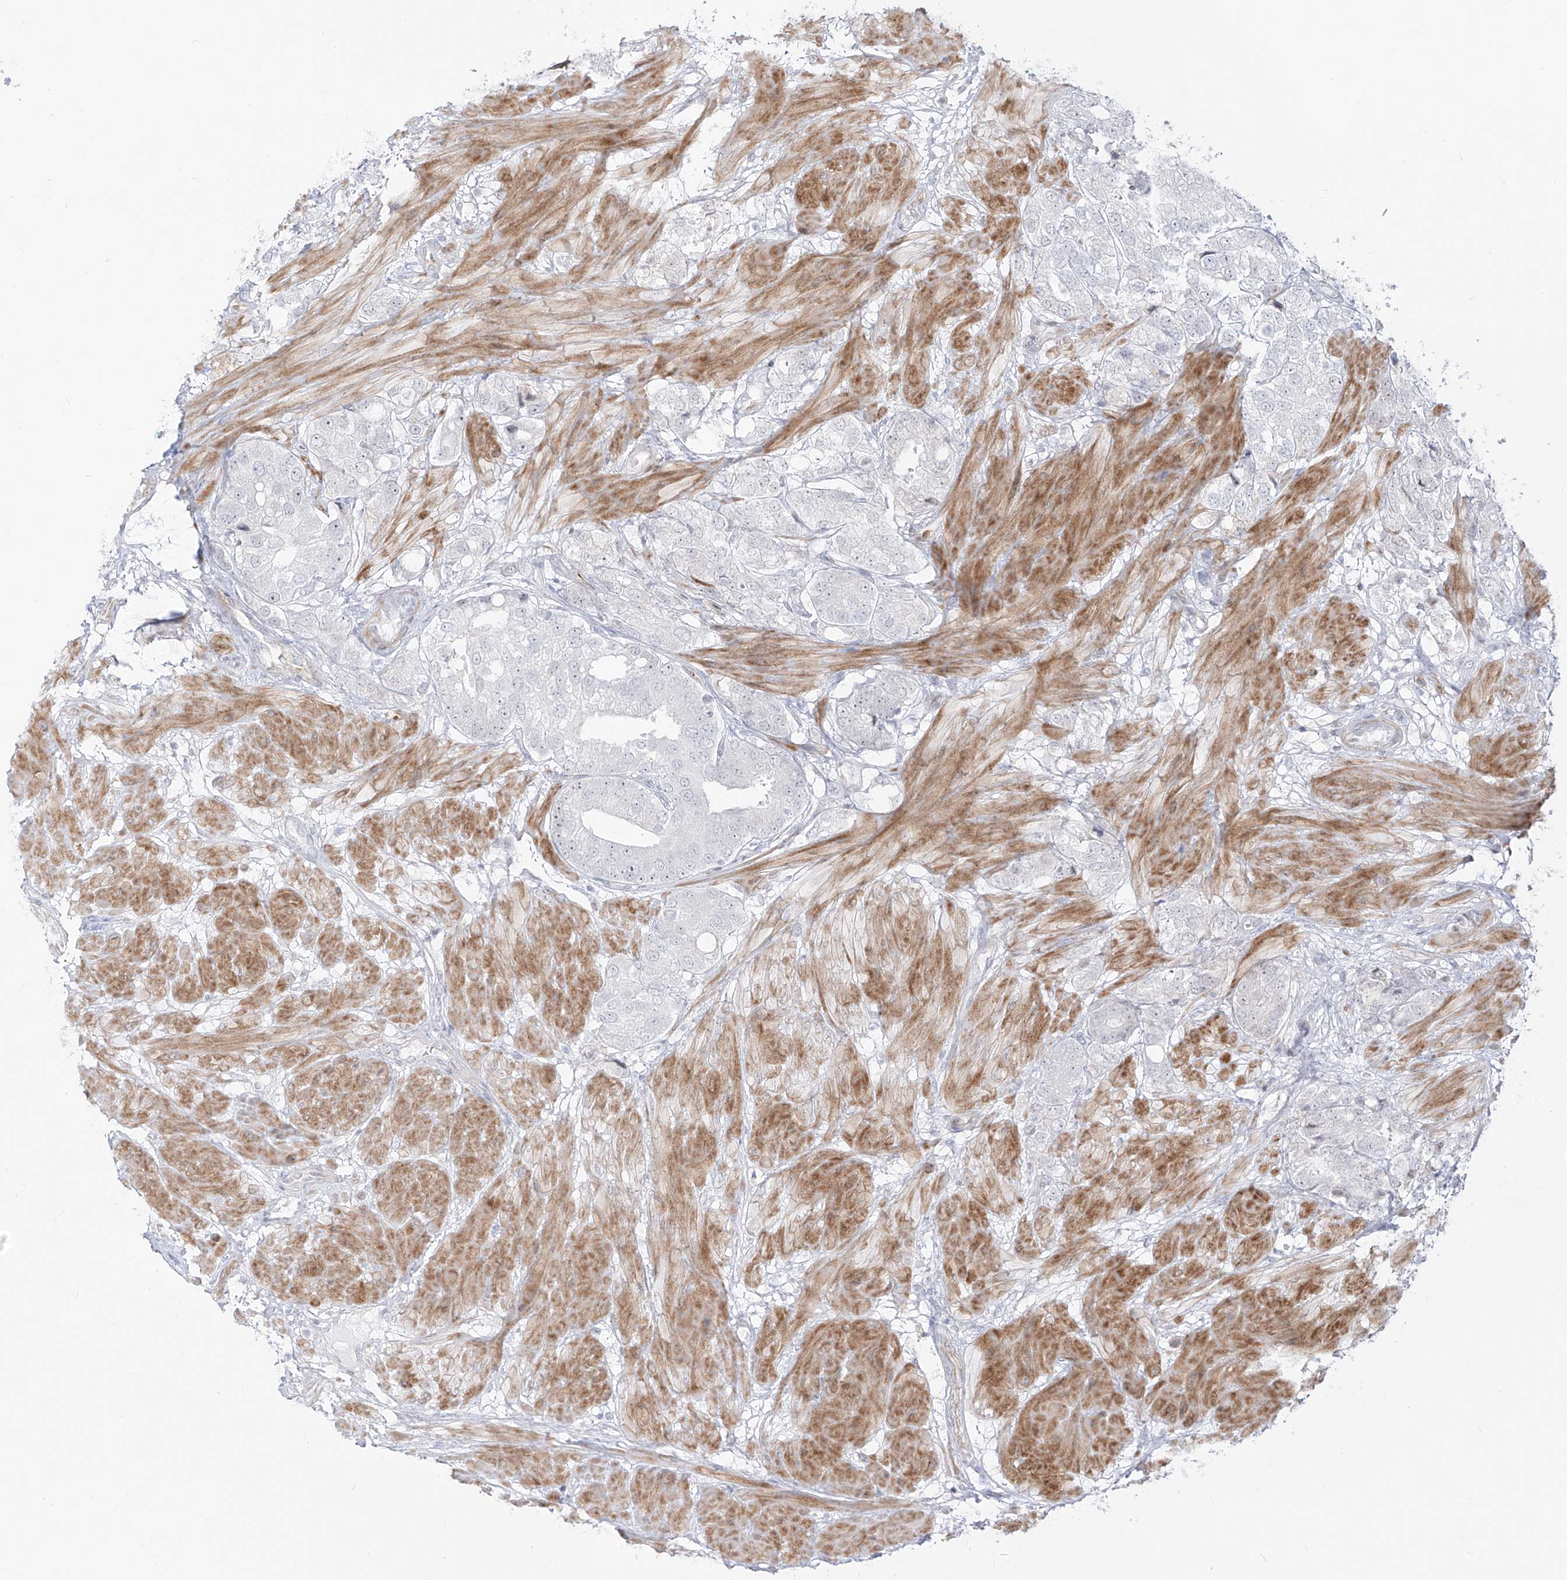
{"staining": {"intensity": "negative", "quantity": "none", "location": "none"}, "tissue": "prostate cancer", "cell_type": "Tumor cells", "image_type": "cancer", "snomed": [{"axis": "morphology", "description": "Adenocarcinoma, High grade"}, {"axis": "topography", "description": "Prostate"}], "caption": "The immunohistochemistry (IHC) image has no significant staining in tumor cells of prostate cancer (adenocarcinoma (high-grade)) tissue.", "gene": "ZNF180", "patient": {"sex": "male", "age": 50}}